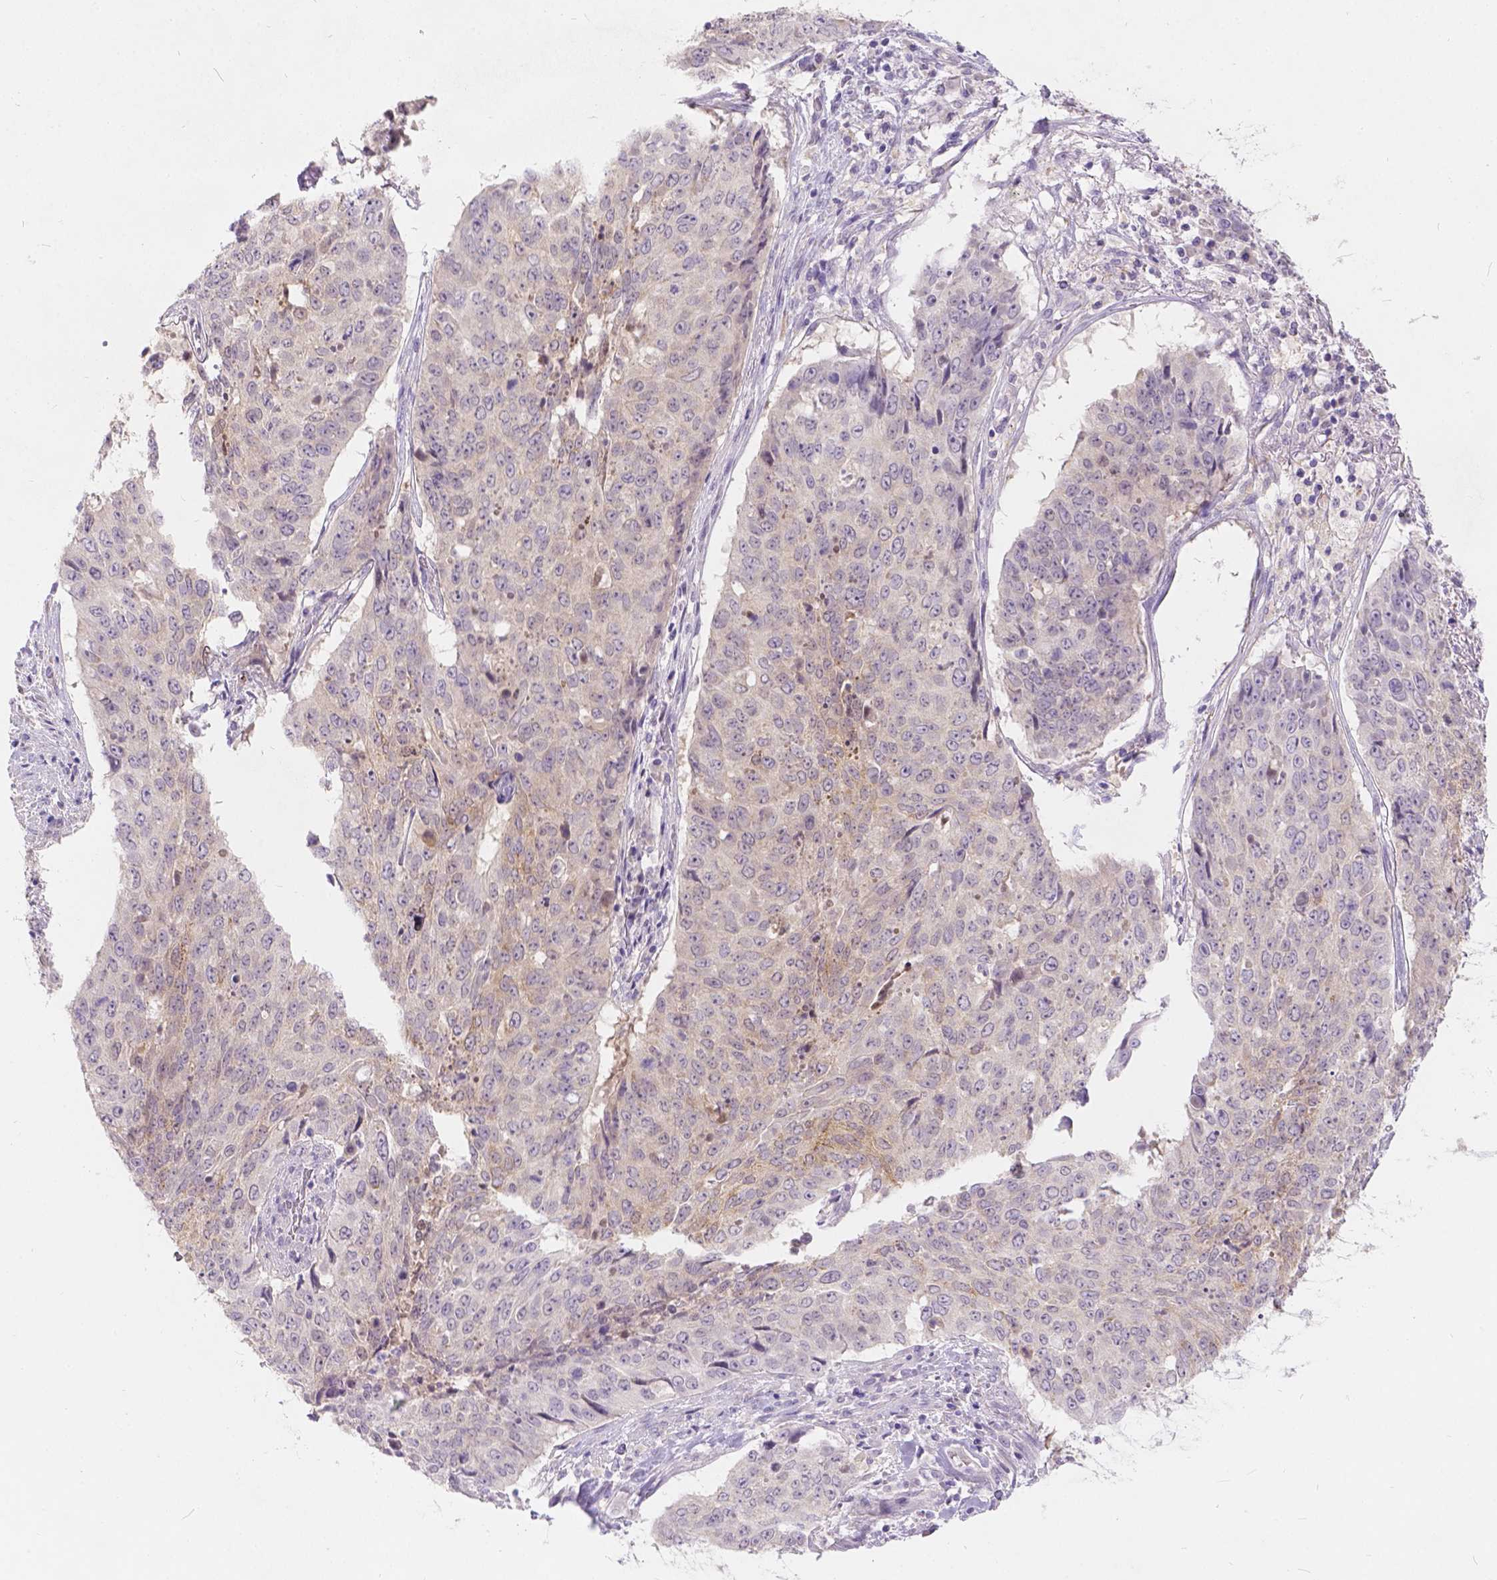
{"staining": {"intensity": "negative", "quantity": "none", "location": "none"}, "tissue": "lung cancer", "cell_type": "Tumor cells", "image_type": "cancer", "snomed": [{"axis": "morphology", "description": "Normal tissue, NOS"}, {"axis": "morphology", "description": "Squamous cell carcinoma, NOS"}, {"axis": "topography", "description": "Bronchus"}, {"axis": "topography", "description": "Lung"}], "caption": "Human squamous cell carcinoma (lung) stained for a protein using IHC shows no positivity in tumor cells.", "gene": "PEX11G", "patient": {"sex": "male", "age": 64}}